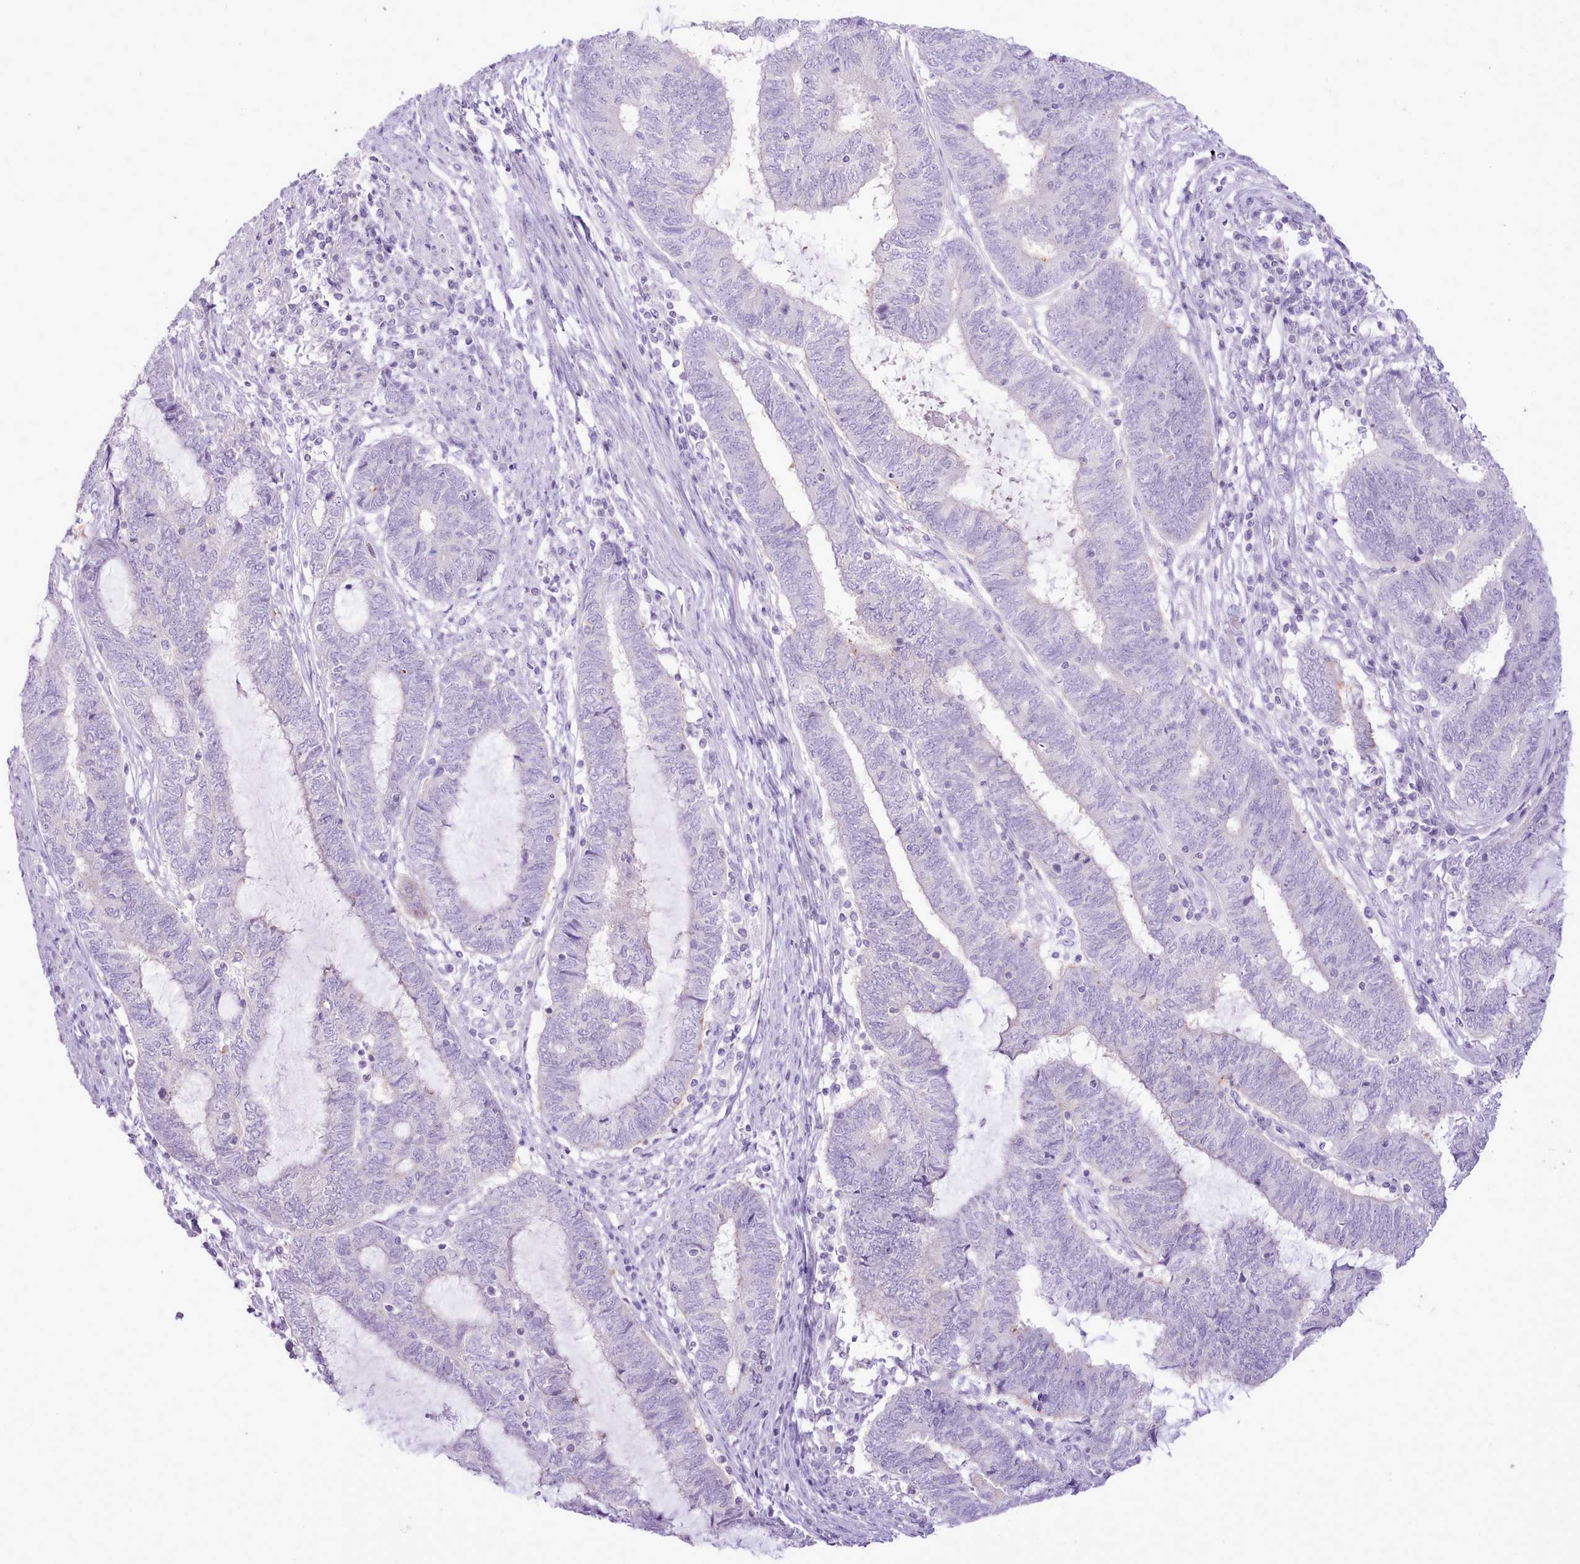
{"staining": {"intensity": "negative", "quantity": "none", "location": "none"}, "tissue": "endometrial cancer", "cell_type": "Tumor cells", "image_type": "cancer", "snomed": [{"axis": "morphology", "description": "Adenocarcinoma, NOS"}, {"axis": "topography", "description": "Uterus"}, {"axis": "topography", "description": "Endometrium"}], "caption": "Tumor cells are negative for protein expression in human adenocarcinoma (endometrial).", "gene": "MDFI", "patient": {"sex": "female", "age": 70}}